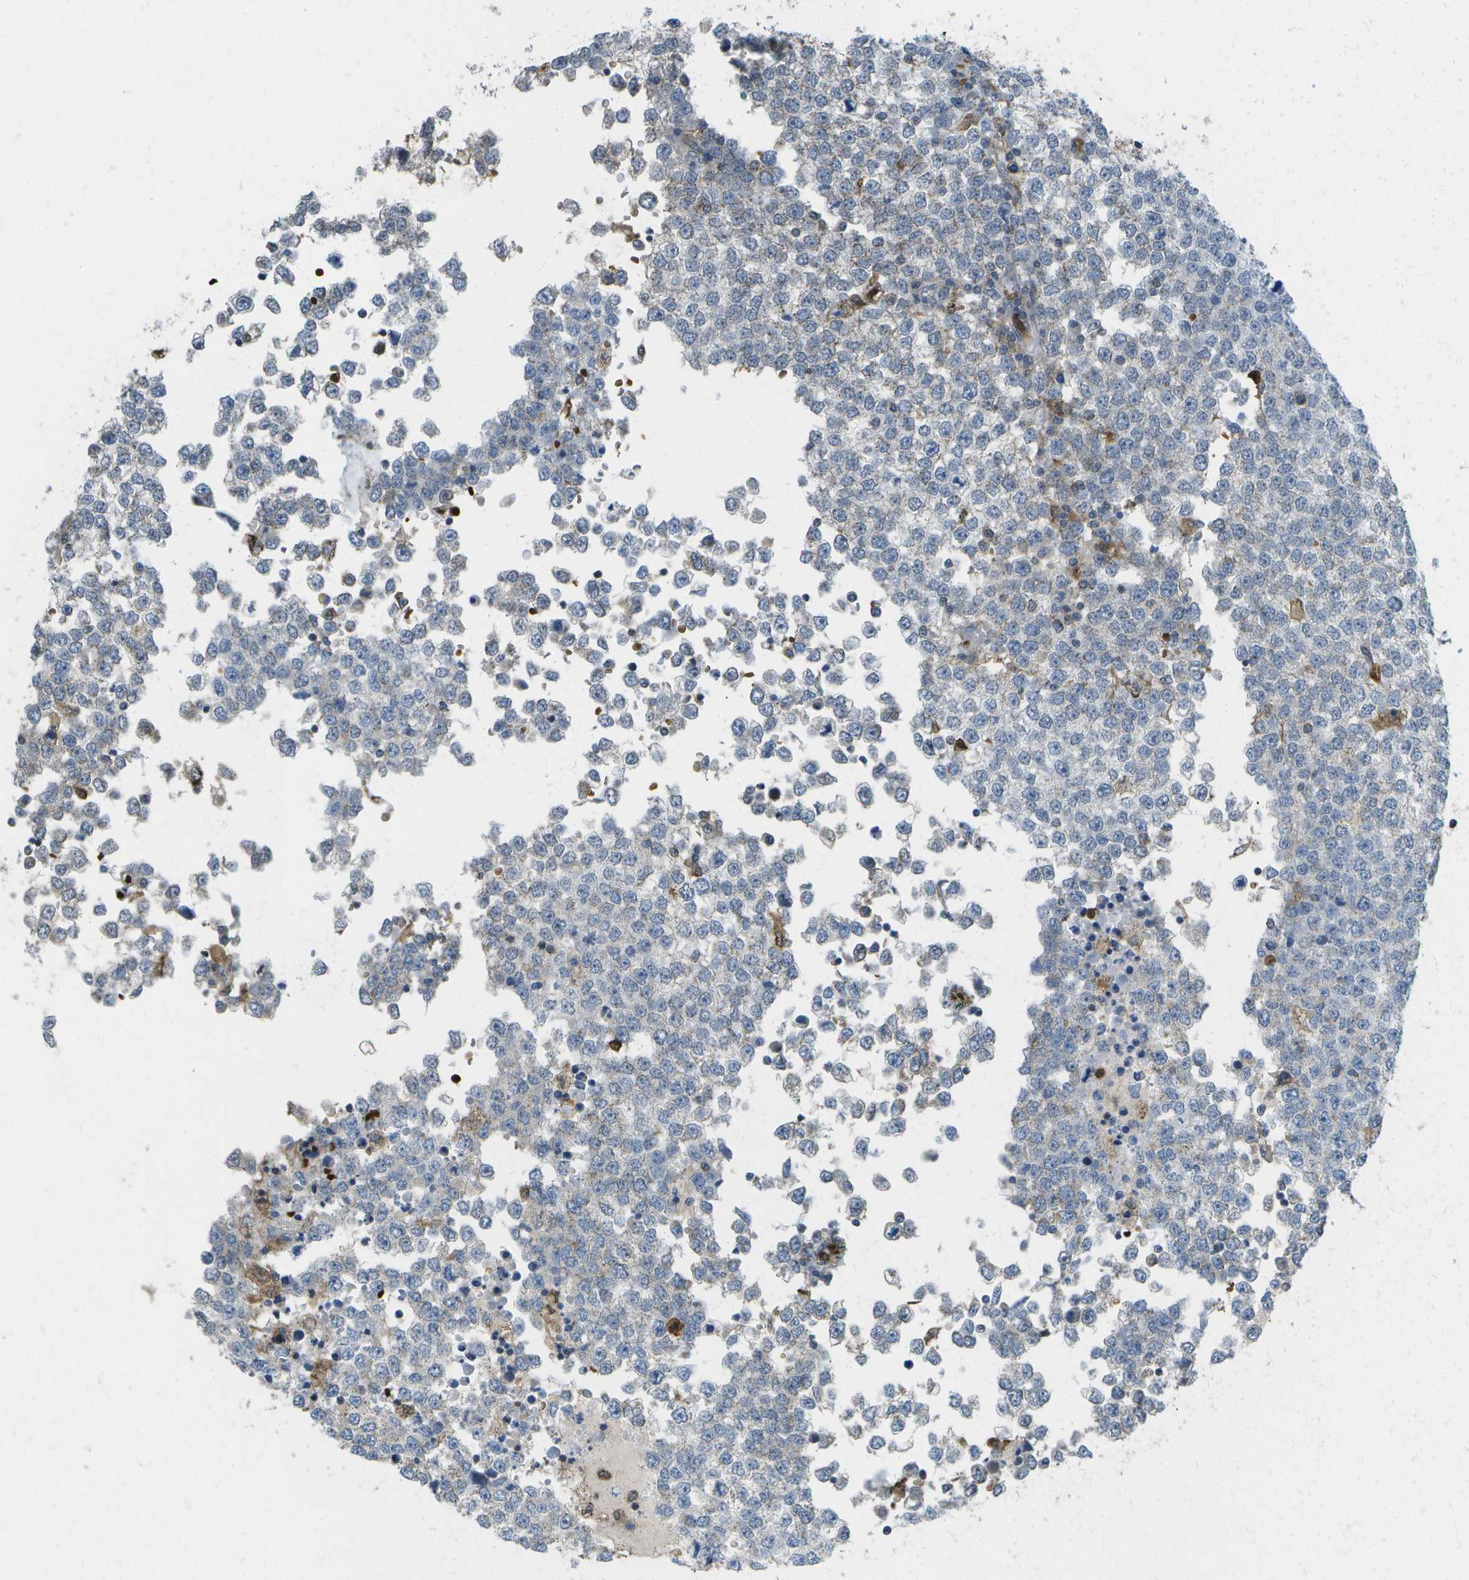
{"staining": {"intensity": "negative", "quantity": "none", "location": "none"}, "tissue": "testis cancer", "cell_type": "Tumor cells", "image_type": "cancer", "snomed": [{"axis": "morphology", "description": "Seminoma, NOS"}, {"axis": "topography", "description": "Testis"}], "caption": "Immunohistochemical staining of human seminoma (testis) shows no significant staining in tumor cells.", "gene": "CACHD1", "patient": {"sex": "male", "age": 65}}